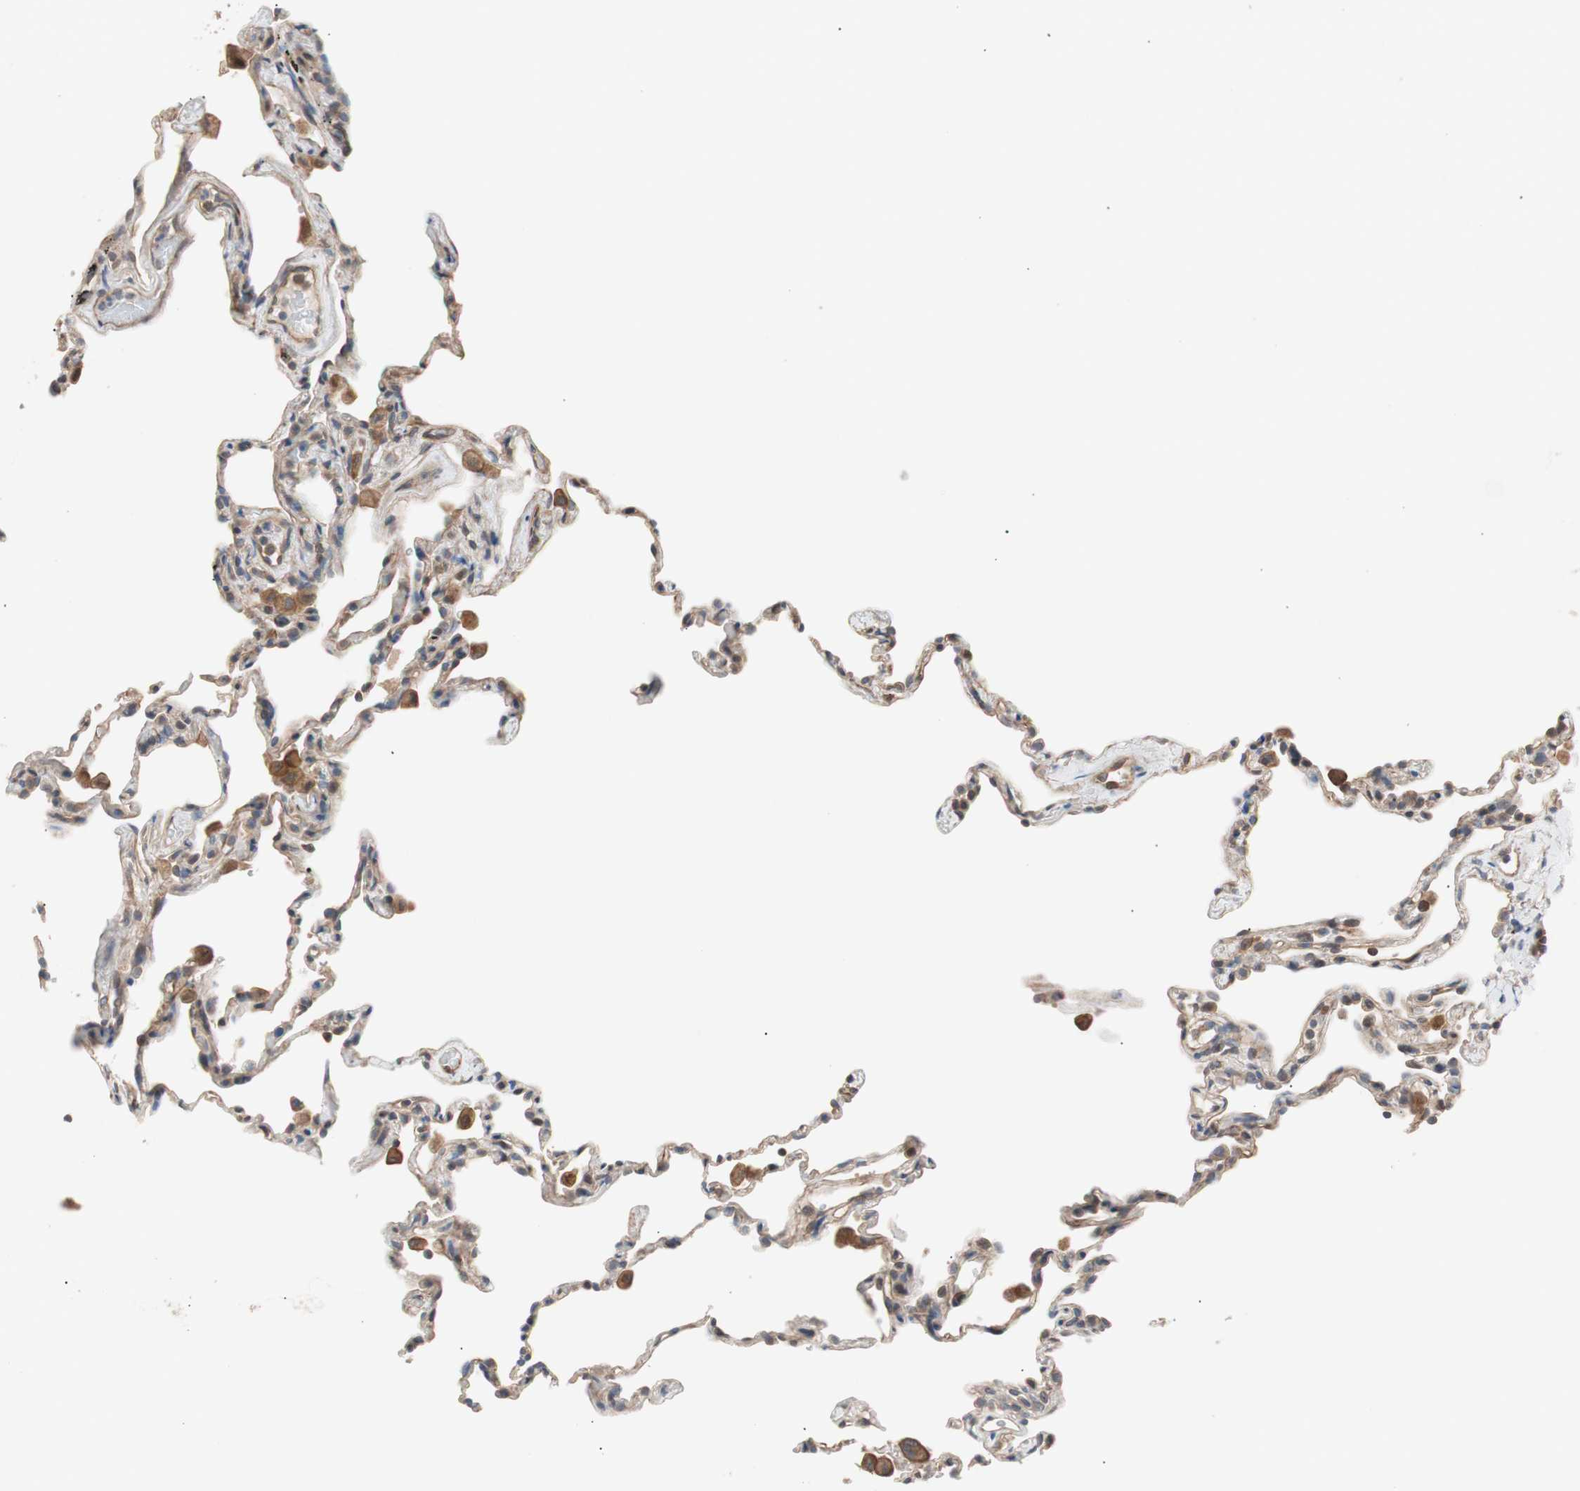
{"staining": {"intensity": "weak", "quantity": "<25%", "location": "cytoplasmic/membranous"}, "tissue": "lung", "cell_type": "Alveolar cells", "image_type": "normal", "snomed": [{"axis": "morphology", "description": "Normal tissue, NOS"}, {"axis": "topography", "description": "Lung"}], "caption": "DAB (3,3'-diaminobenzidine) immunohistochemical staining of normal lung demonstrates no significant staining in alveolar cells.", "gene": "SMG1", "patient": {"sex": "male", "age": 59}}